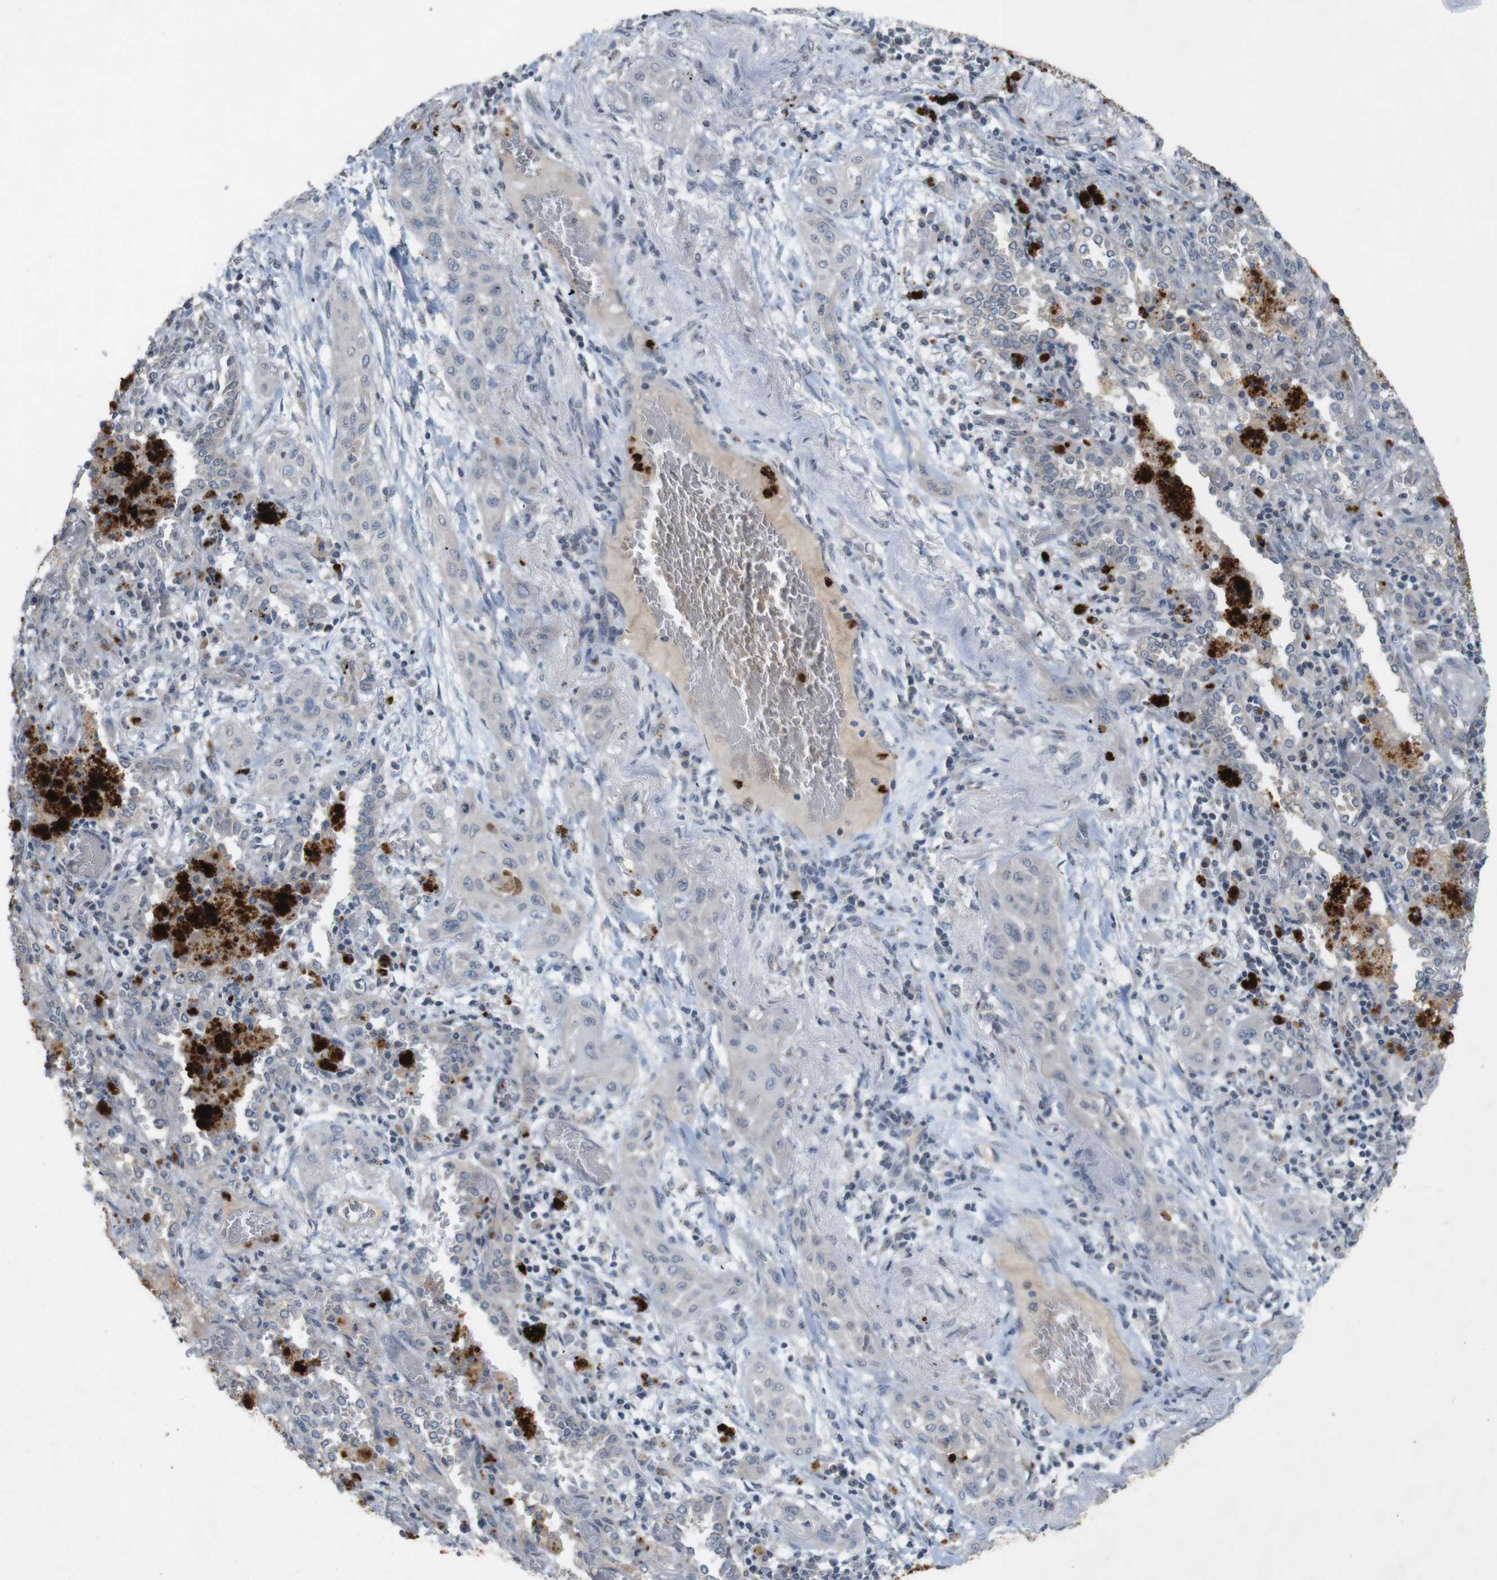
{"staining": {"intensity": "negative", "quantity": "none", "location": "none"}, "tissue": "lung cancer", "cell_type": "Tumor cells", "image_type": "cancer", "snomed": [{"axis": "morphology", "description": "Squamous cell carcinoma, NOS"}, {"axis": "topography", "description": "Lung"}], "caption": "Protein analysis of lung cancer (squamous cell carcinoma) reveals no significant positivity in tumor cells.", "gene": "TSPAN14", "patient": {"sex": "female", "age": 47}}